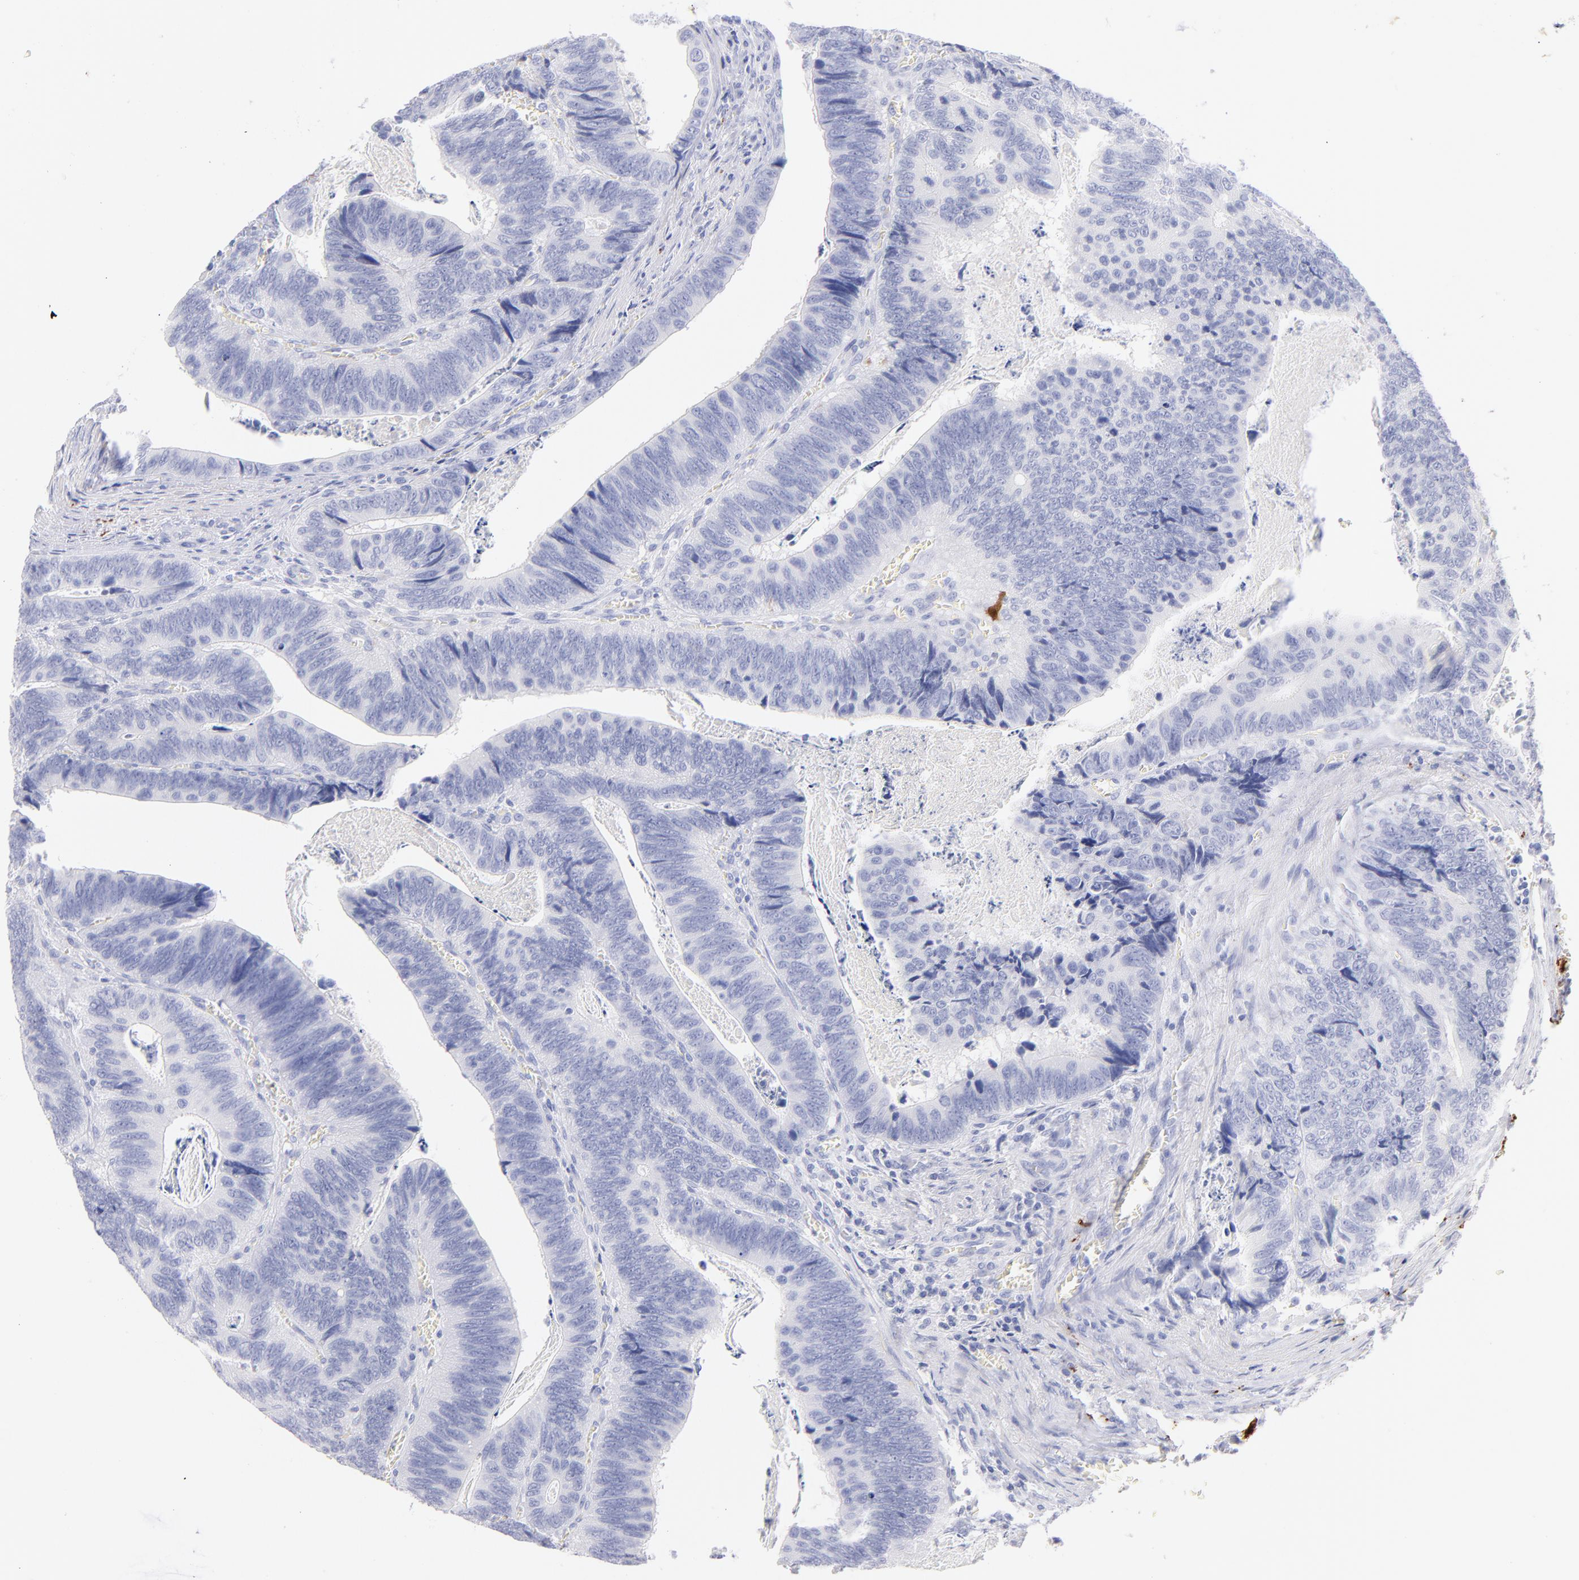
{"staining": {"intensity": "strong", "quantity": "<25%", "location": "cytoplasmic/membranous"}, "tissue": "colorectal cancer", "cell_type": "Tumor cells", "image_type": "cancer", "snomed": [{"axis": "morphology", "description": "Adenocarcinoma, NOS"}, {"axis": "topography", "description": "Colon"}], "caption": "Immunohistochemical staining of adenocarcinoma (colorectal) shows strong cytoplasmic/membranous protein staining in about <25% of tumor cells. The protein is shown in brown color, while the nuclei are stained blue.", "gene": "SCGN", "patient": {"sex": "male", "age": 72}}